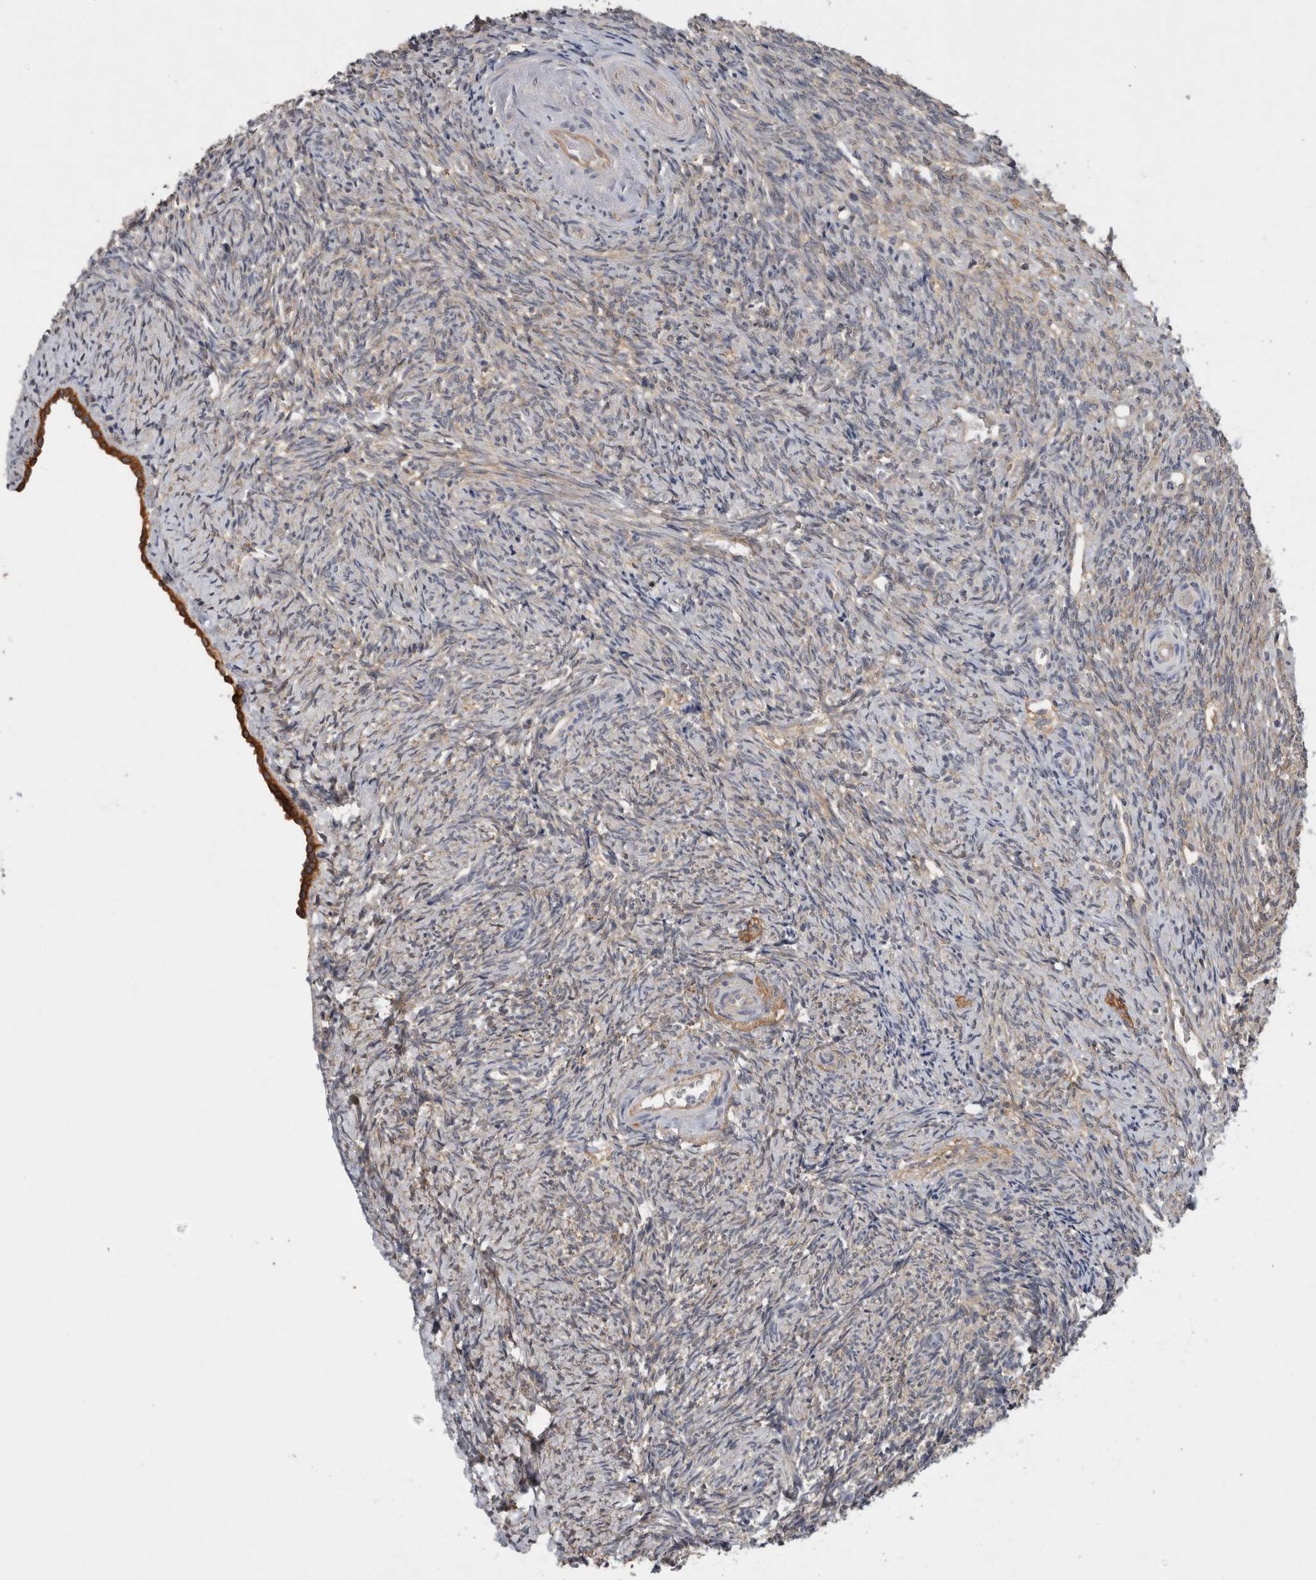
{"staining": {"intensity": "moderate", "quantity": ">75%", "location": "cytoplasmic/membranous"}, "tissue": "ovary", "cell_type": "Follicle cells", "image_type": "normal", "snomed": [{"axis": "morphology", "description": "Normal tissue, NOS"}, {"axis": "topography", "description": "Ovary"}], "caption": "A medium amount of moderate cytoplasmic/membranous expression is seen in about >75% of follicle cells in benign ovary.", "gene": "RHPN1", "patient": {"sex": "female", "age": 41}}